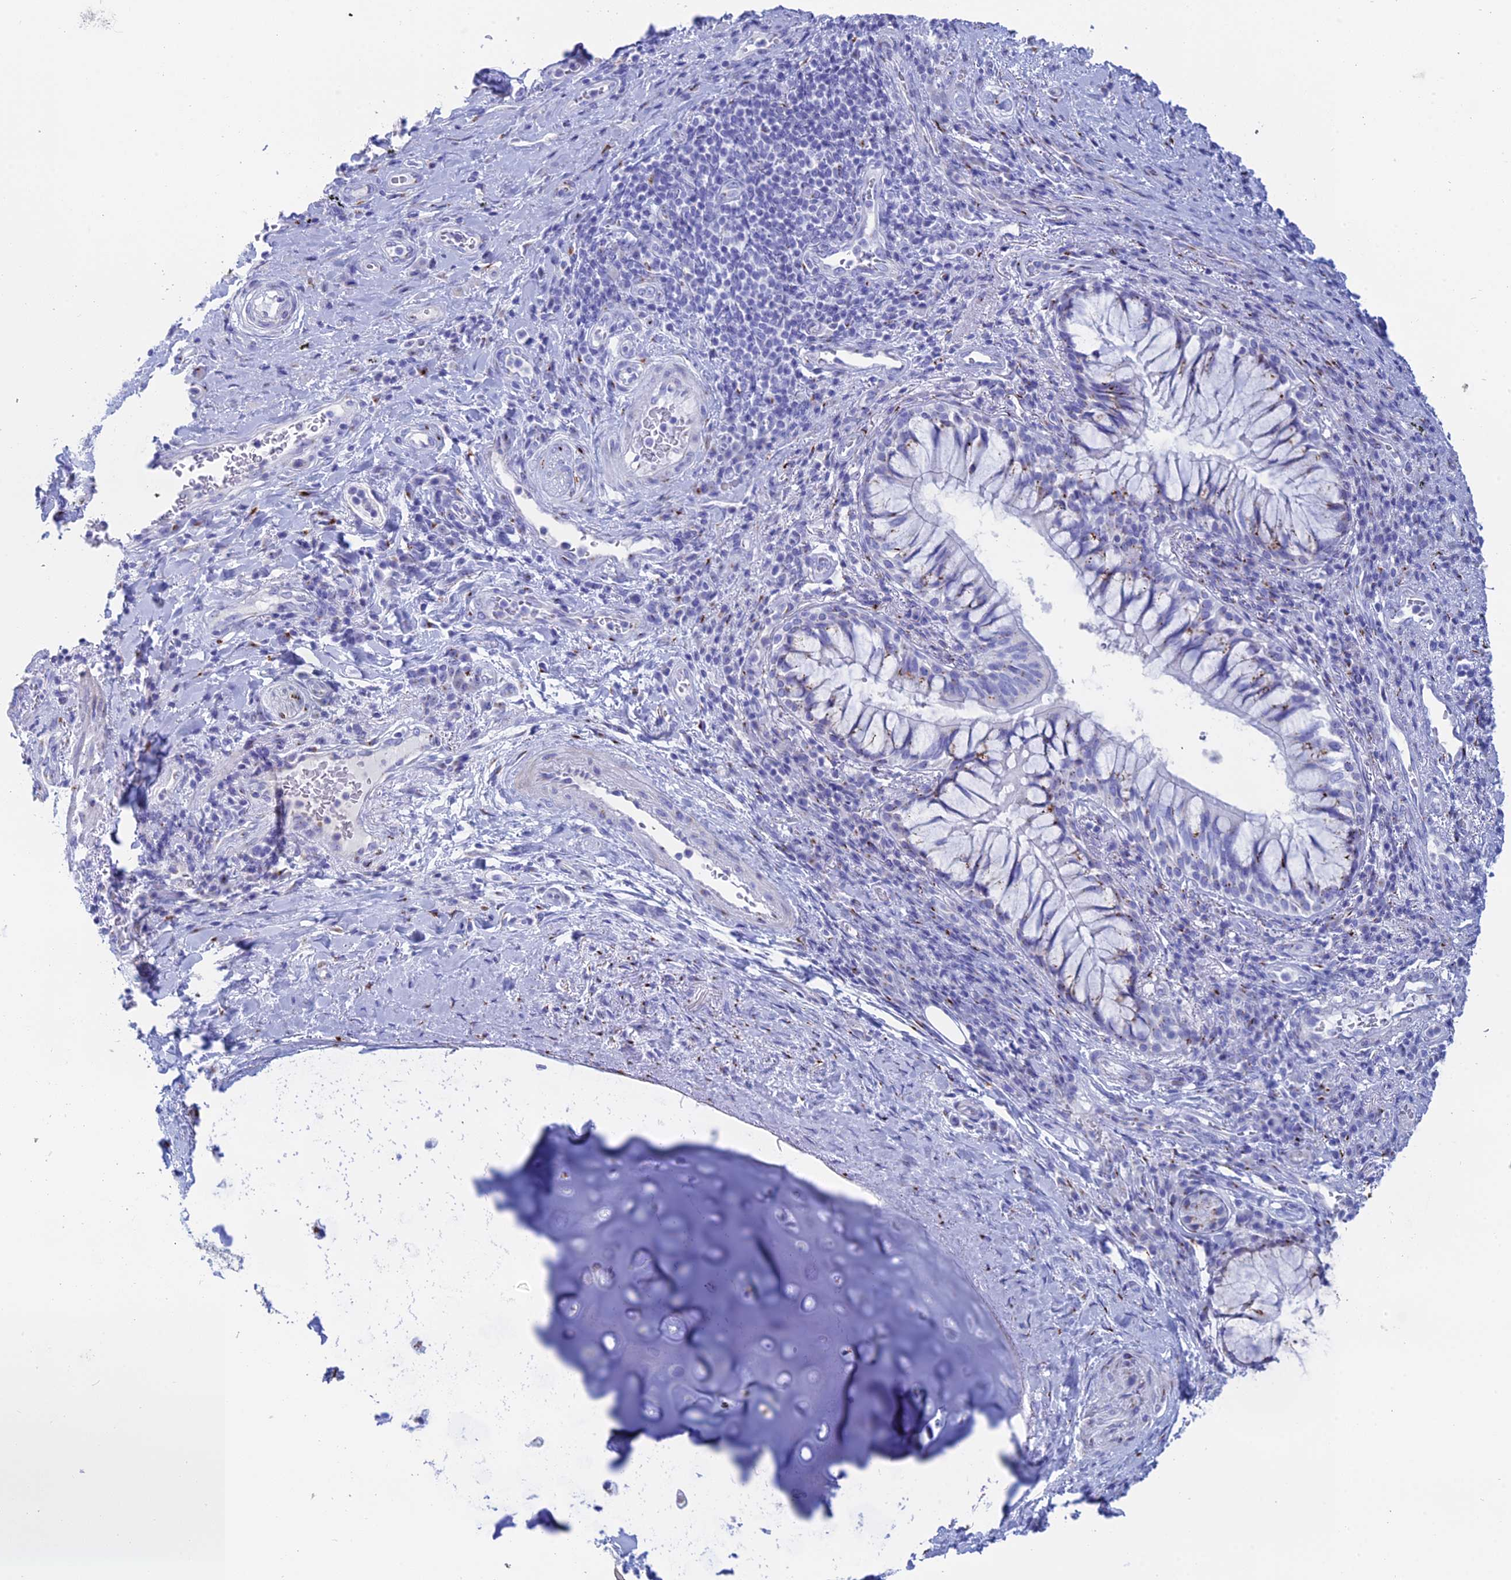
{"staining": {"intensity": "negative", "quantity": "none", "location": "none"}, "tissue": "adipose tissue", "cell_type": "Adipocytes", "image_type": "normal", "snomed": [{"axis": "morphology", "description": "Normal tissue, NOS"}, {"axis": "morphology", "description": "Squamous cell carcinoma, NOS"}, {"axis": "topography", "description": "Bronchus"}, {"axis": "topography", "description": "Lung"}], "caption": "IHC of unremarkable adipose tissue displays no positivity in adipocytes. (Stains: DAB immunohistochemistry (IHC) with hematoxylin counter stain, Microscopy: brightfield microscopy at high magnification).", "gene": "ERICH4", "patient": {"sex": "male", "age": 64}}